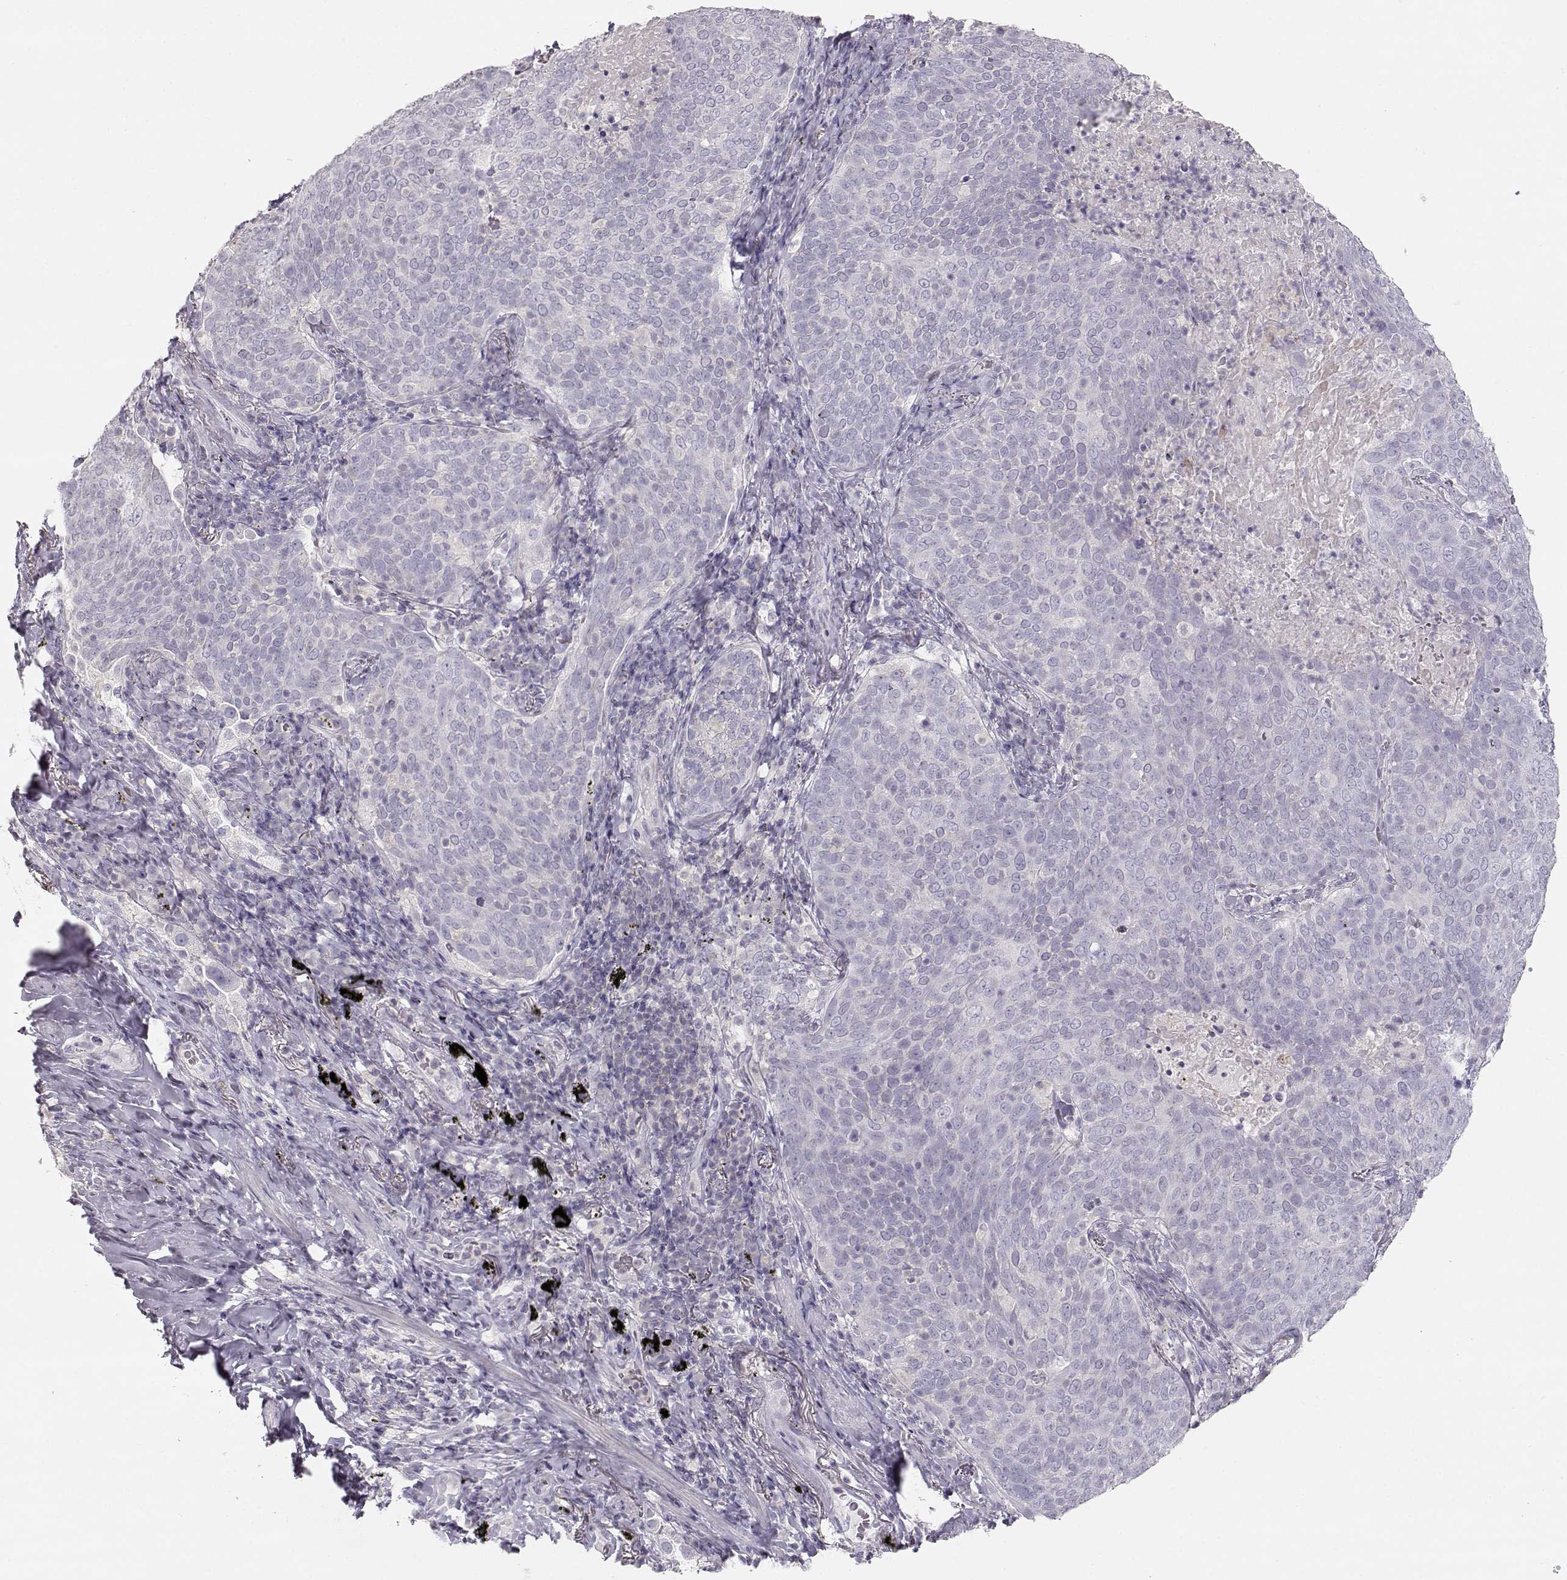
{"staining": {"intensity": "negative", "quantity": "none", "location": "none"}, "tissue": "lung cancer", "cell_type": "Tumor cells", "image_type": "cancer", "snomed": [{"axis": "morphology", "description": "Squamous cell carcinoma, NOS"}, {"axis": "topography", "description": "Lung"}], "caption": "DAB (3,3'-diaminobenzidine) immunohistochemical staining of lung cancer displays no significant staining in tumor cells.", "gene": "LEPR", "patient": {"sex": "male", "age": 82}}